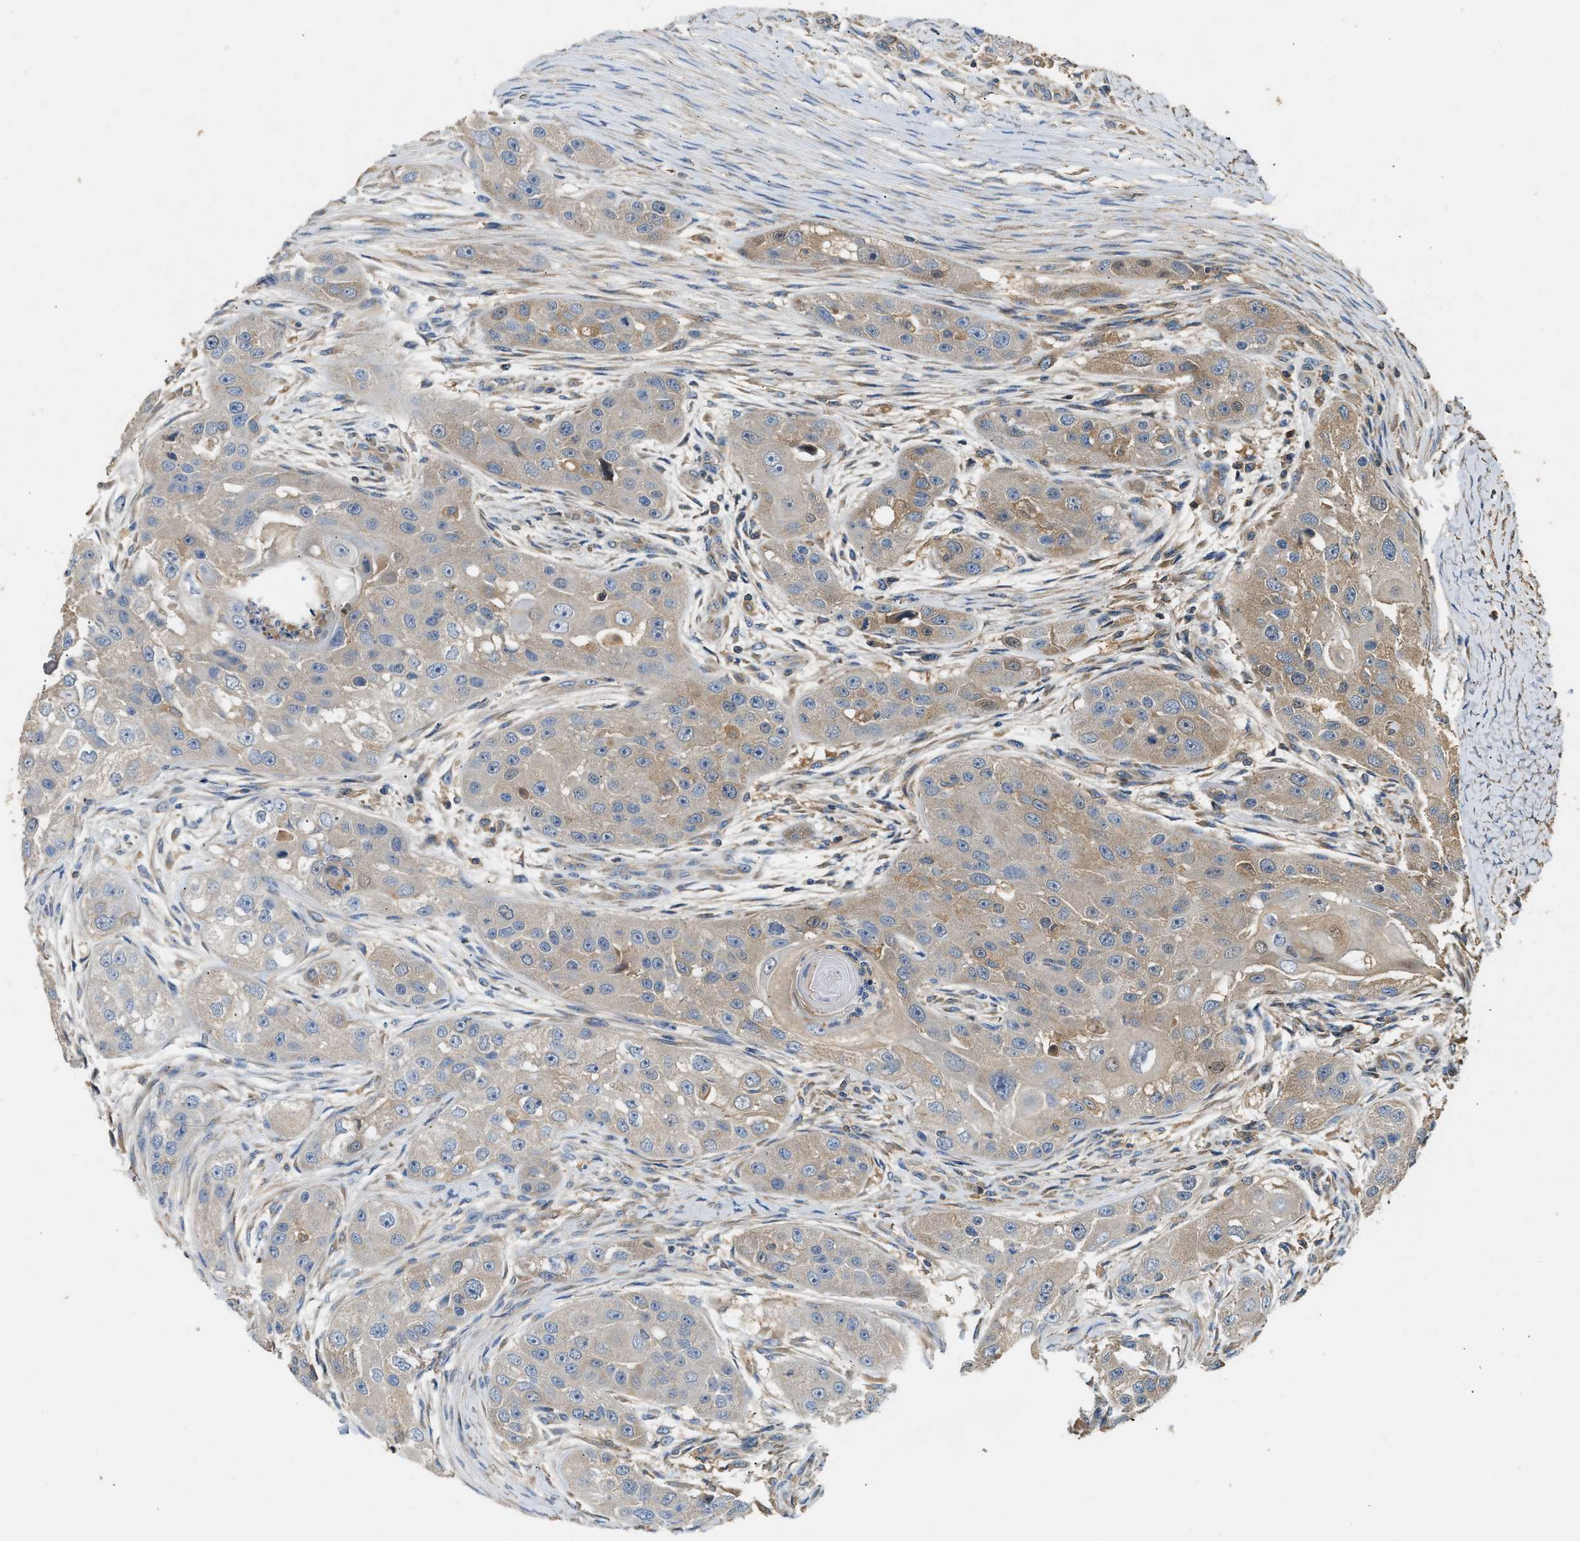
{"staining": {"intensity": "weak", "quantity": "<25%", "location": "cytoplasmic/membranous"}, "tissue": "head and neck cancer", "cell_type": "Tumor cells", "image_type": "cancer", "snomed": [{"axis": "morphology", "description": "Normal tissue, NOS"}, {"axis": "morphology", "description": "Squamous cell carcinoma, NOS"}, {"axis": "topography", "description": "Skeletal muscle"}, {"axis": "topography", "description": "Head-Neck"}], "caption": "IHC histopathology image of human squamous cell carcinoma (head and neck) stained for a protein (brown), which exhibits no positivity in tumor cells.", "gene": "TMEM268", "patient": {"sex": "male", "age": 51}}